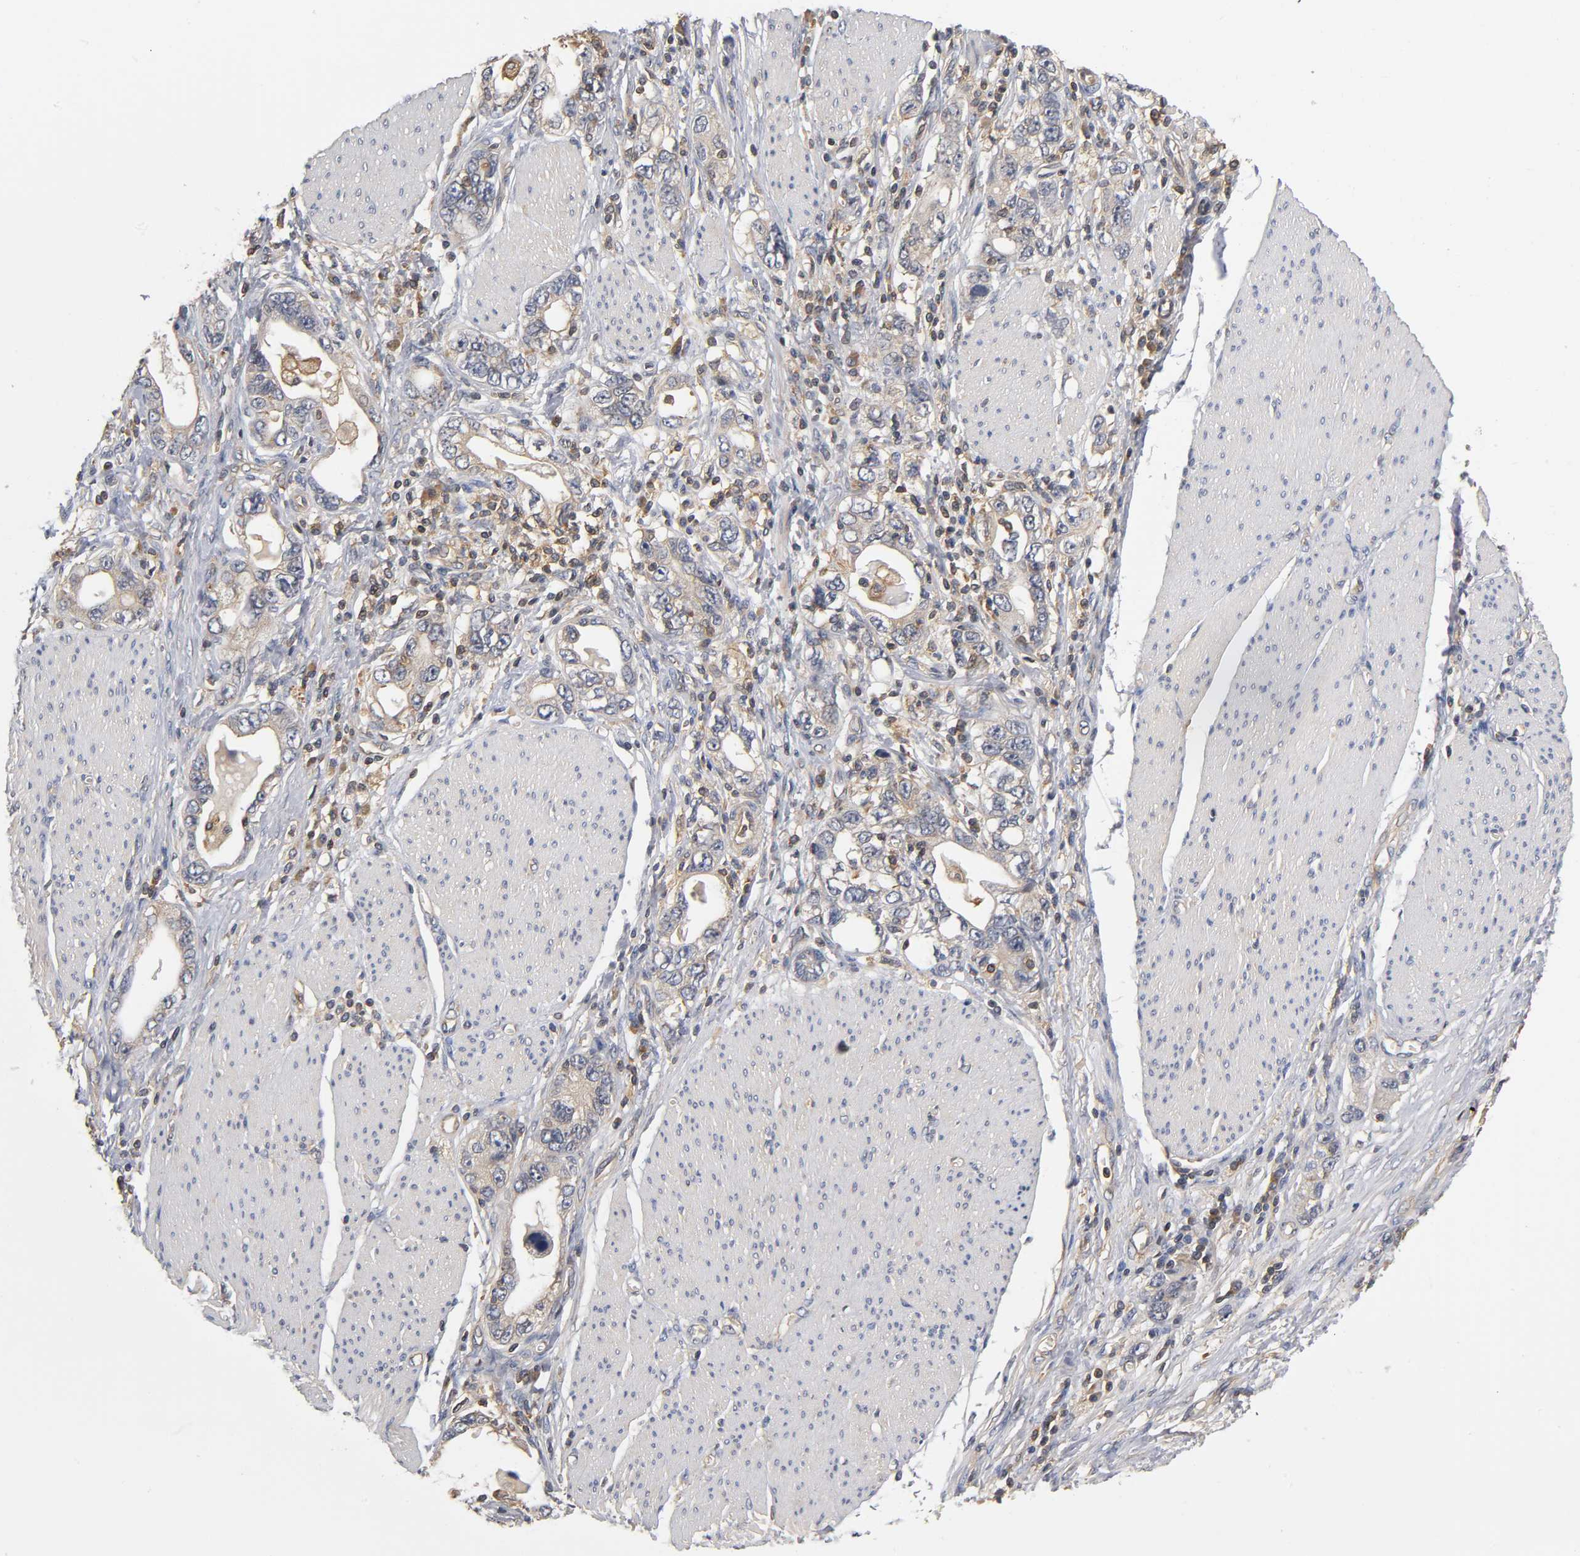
{"staining": {"intensity": "moderate", "quantity": ">75%", "location": "cytoplasmic/membranous"}, "tissue": "stomach cancer", "cell_type": "Tumor cells", "image_type": "cancer", "snomed": [{"axis": "morphology", "description": "Adenocarcinoma, NOS"}, {"axis": "topography", "description": "Stomach, lower"}], "caption": "Protein expression analysis of adenocarcinoma (stomach) displays moderate cytoplasmic/membranous positivity in approximately >75% of tumor cells.", "gene": "ACTR2", "patient": {"sex": "female", "age": 93}}